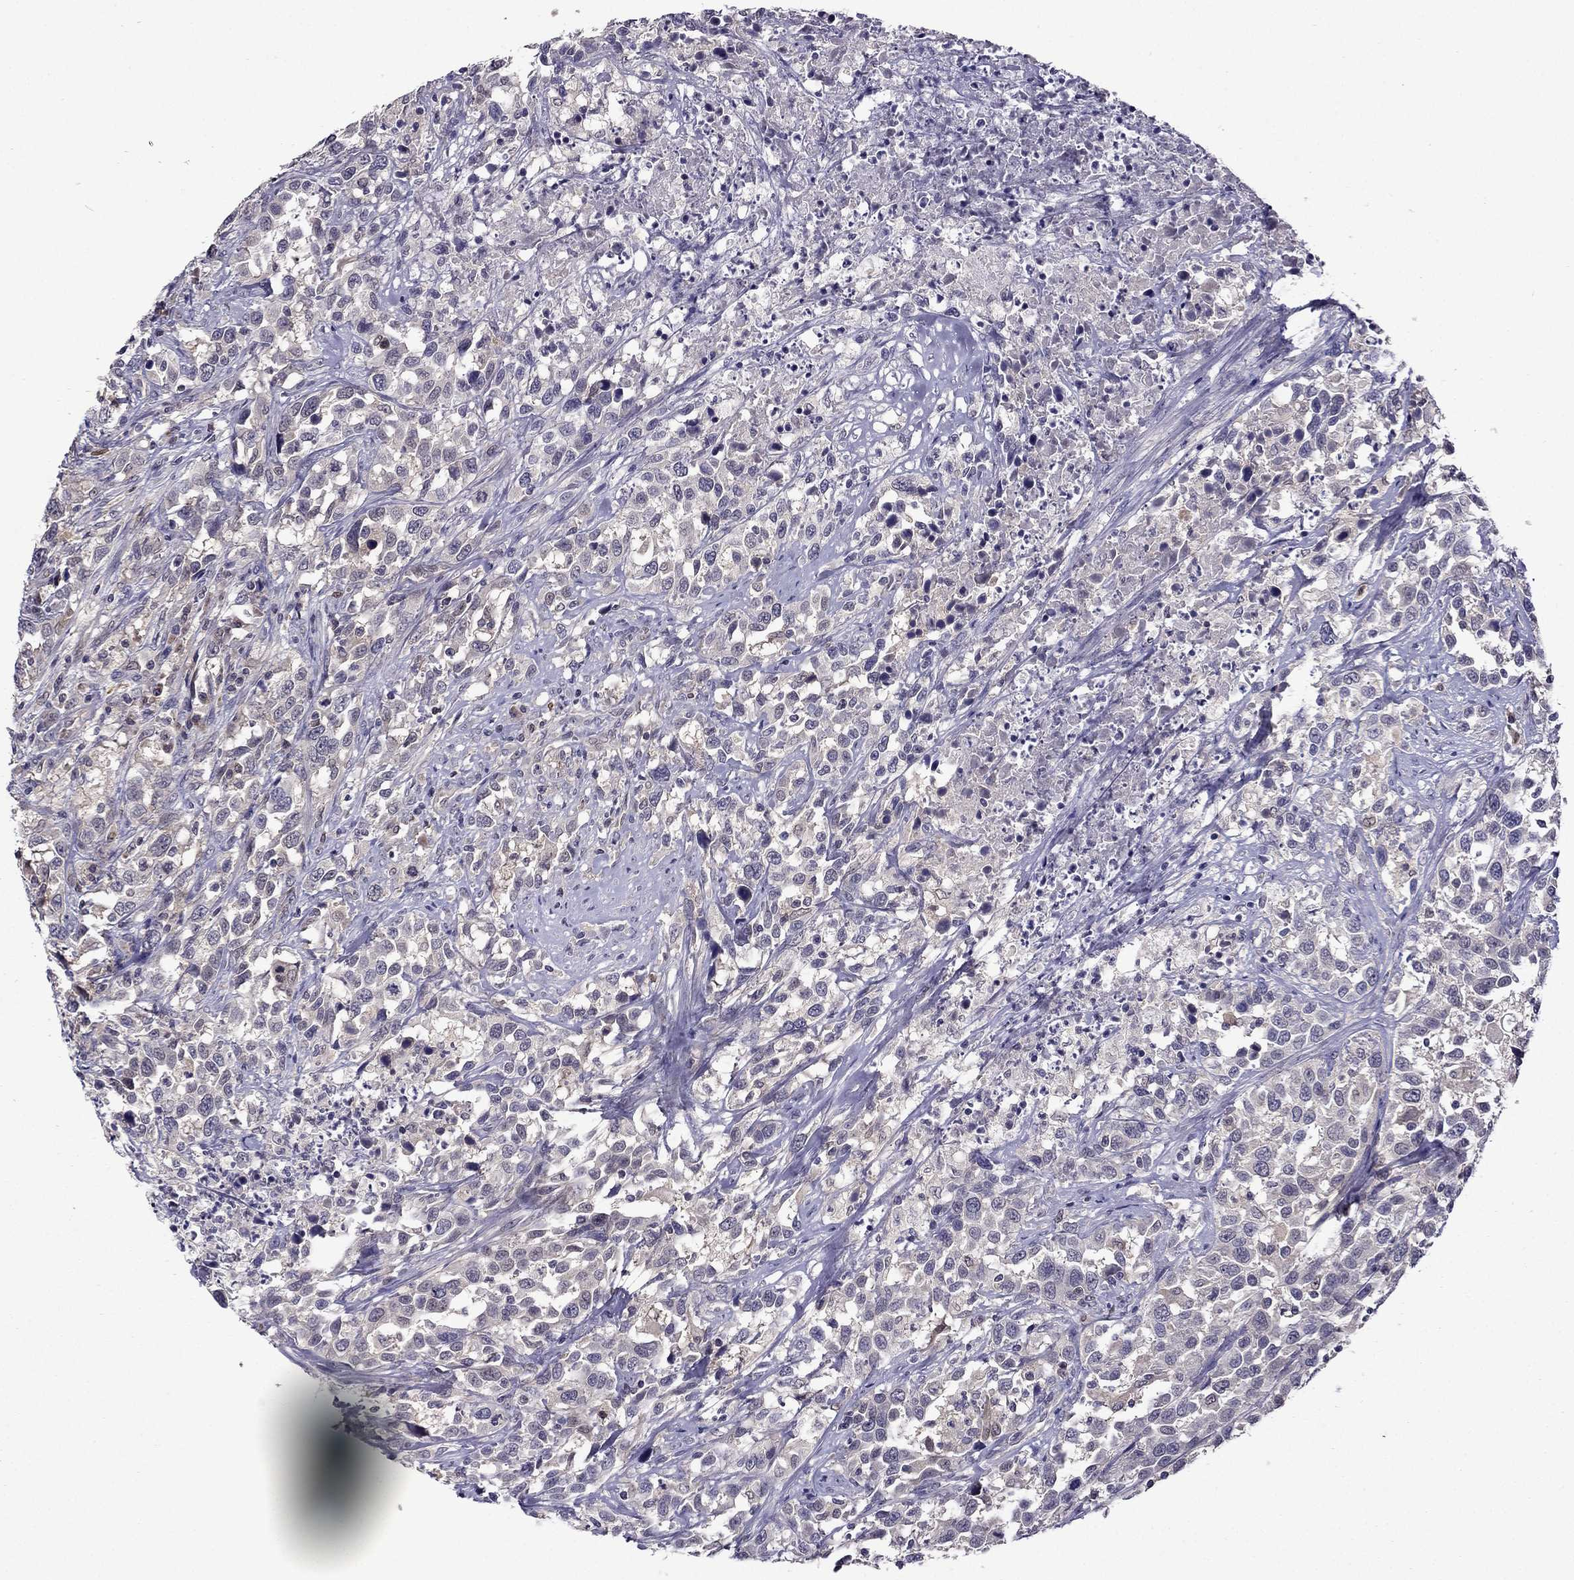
{"staining": {"intensity": "negative", "quantity": "none", "location": "none"}, "tissue": "urothelial cancer", "cell_type": "Tumor cells", "image_type": "cancer", "snomed": [{"axis": "morphology", "description": "Urothelial carcinoma, NOS"}, {"axis": "morphology", "description": "Urothelial carcinoma, High grade"}, {"axis": "topography", "description": "Urinary bladder"}], "caption": "The image shows no staining of tumor cells in urothelial cancer.", "gene": "CDK5", "patient": {"sex": "female", "age": 64}}